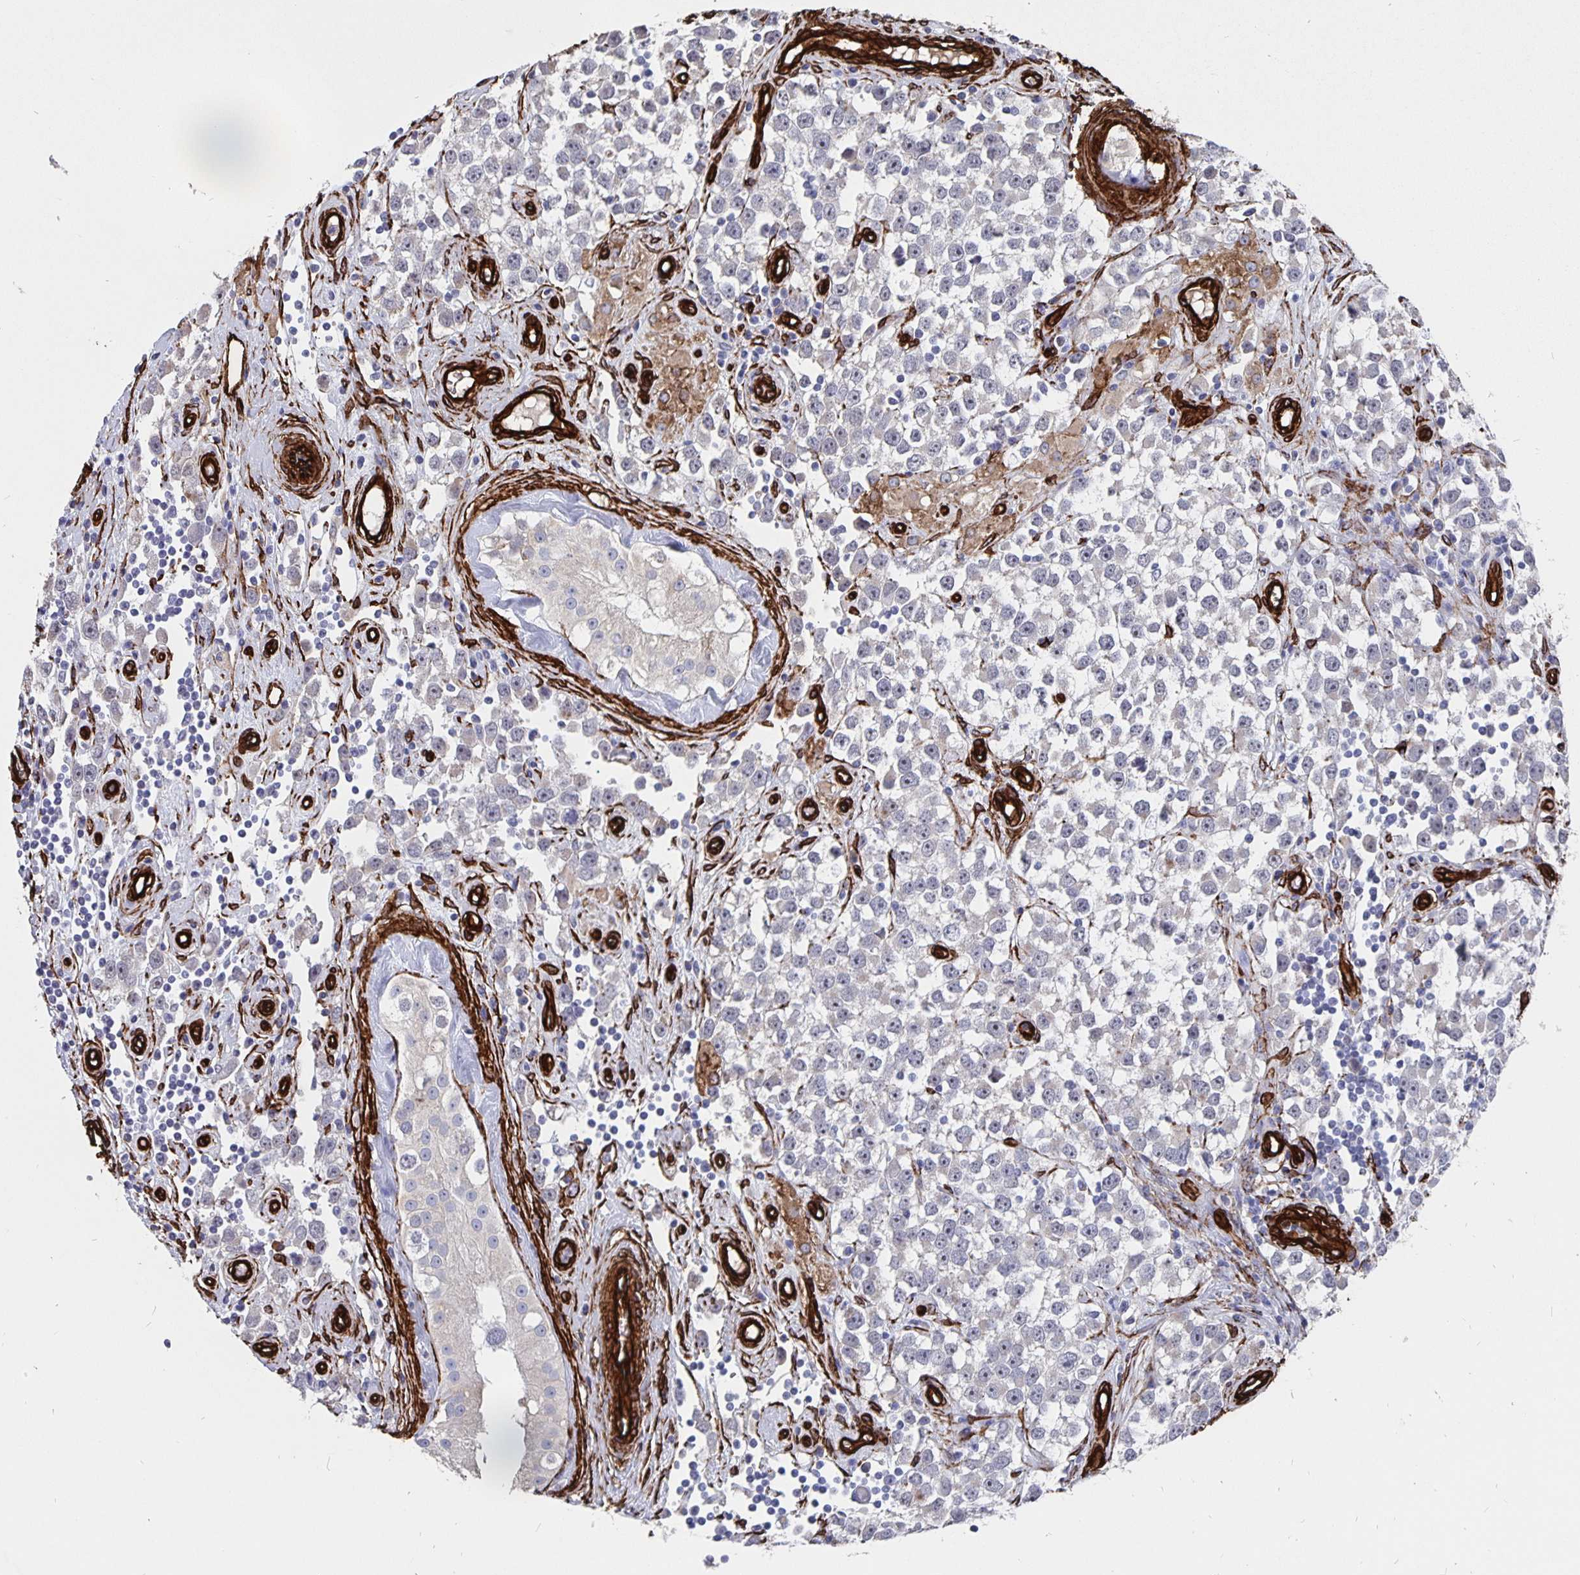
{"staining": {"intensity": "negative", "quantity": "none", "location": "none"}, "tissue": "testis cancer", "cell_type": "Tumor cells", "image_type": "cancer", "snomed": [{"axis": "morphology", "description": "Seminoma, NOS"}, {"axis": "topography", "description": "Testis"}], "caption": "This is a micrograph of IHC staining of testis cancer (seminoma), which shows no positivity in tumor cells.", "gene": "DCHS2", "patient": {"sex": "male", "age": 34}}